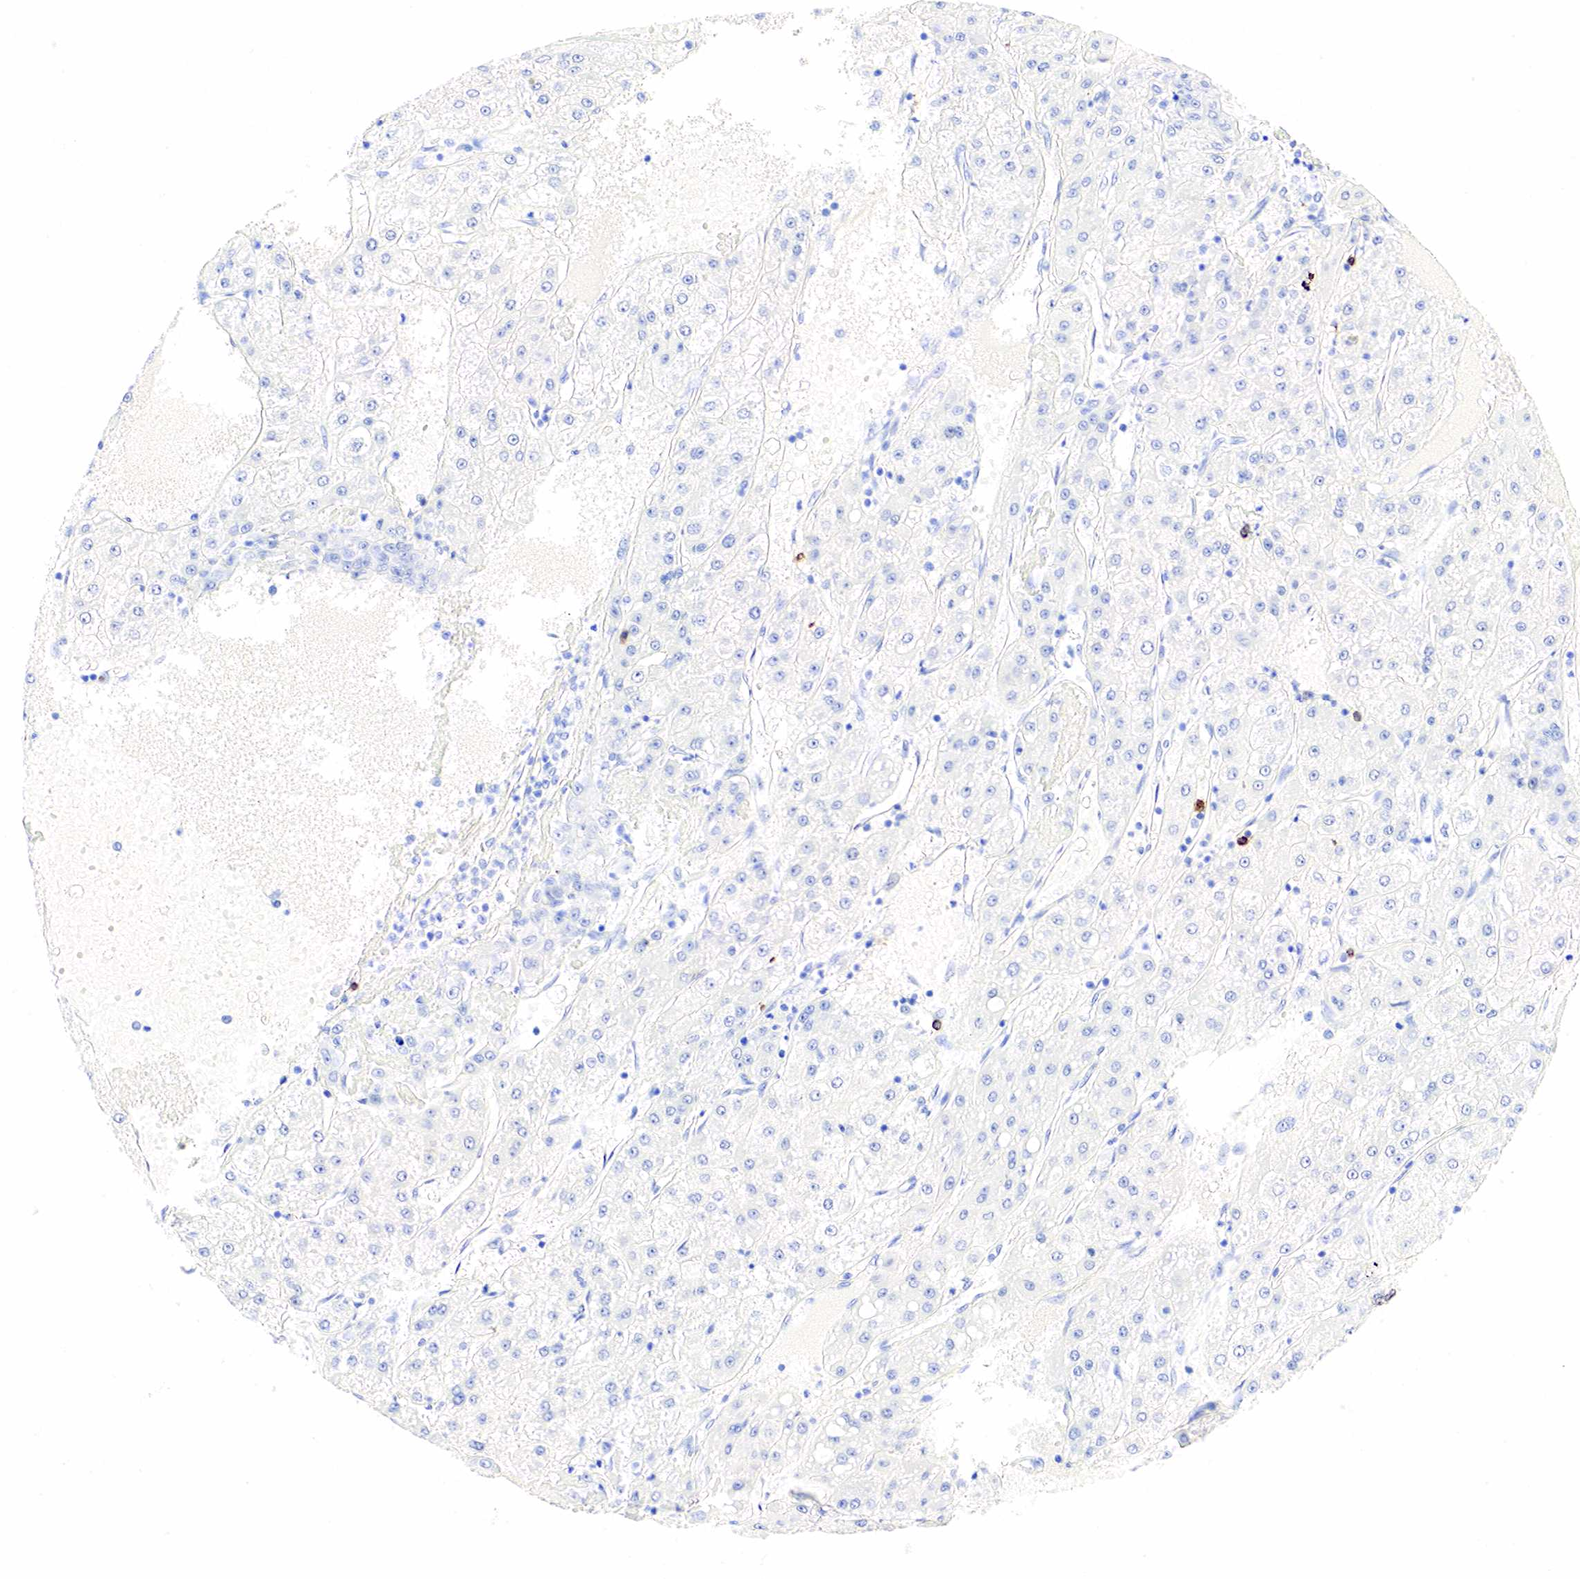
{"staining": {"intensity": "negative", "quantity": "none", "location": "none"}, "tissue": "liver cancer", "cell_type": "Tumor cells", "image_type": "cancer", "snomed": [{"axis": "morphology", "description": "Carcinoma, Hepatocellular, NOS"}, {"axis": "topography", "description": "Liver"}], "caption": "Tumor cells are negative for protein expression in human liver cancer (hepatocellular carcinoma). The staining is performed using DAB (3,3'-diaminobenzidine) brown chromogen with nuclei counter-stained in using hematoxylin.", "gene": "CD79A", "patient": {"sex": "female", "age": 52}}